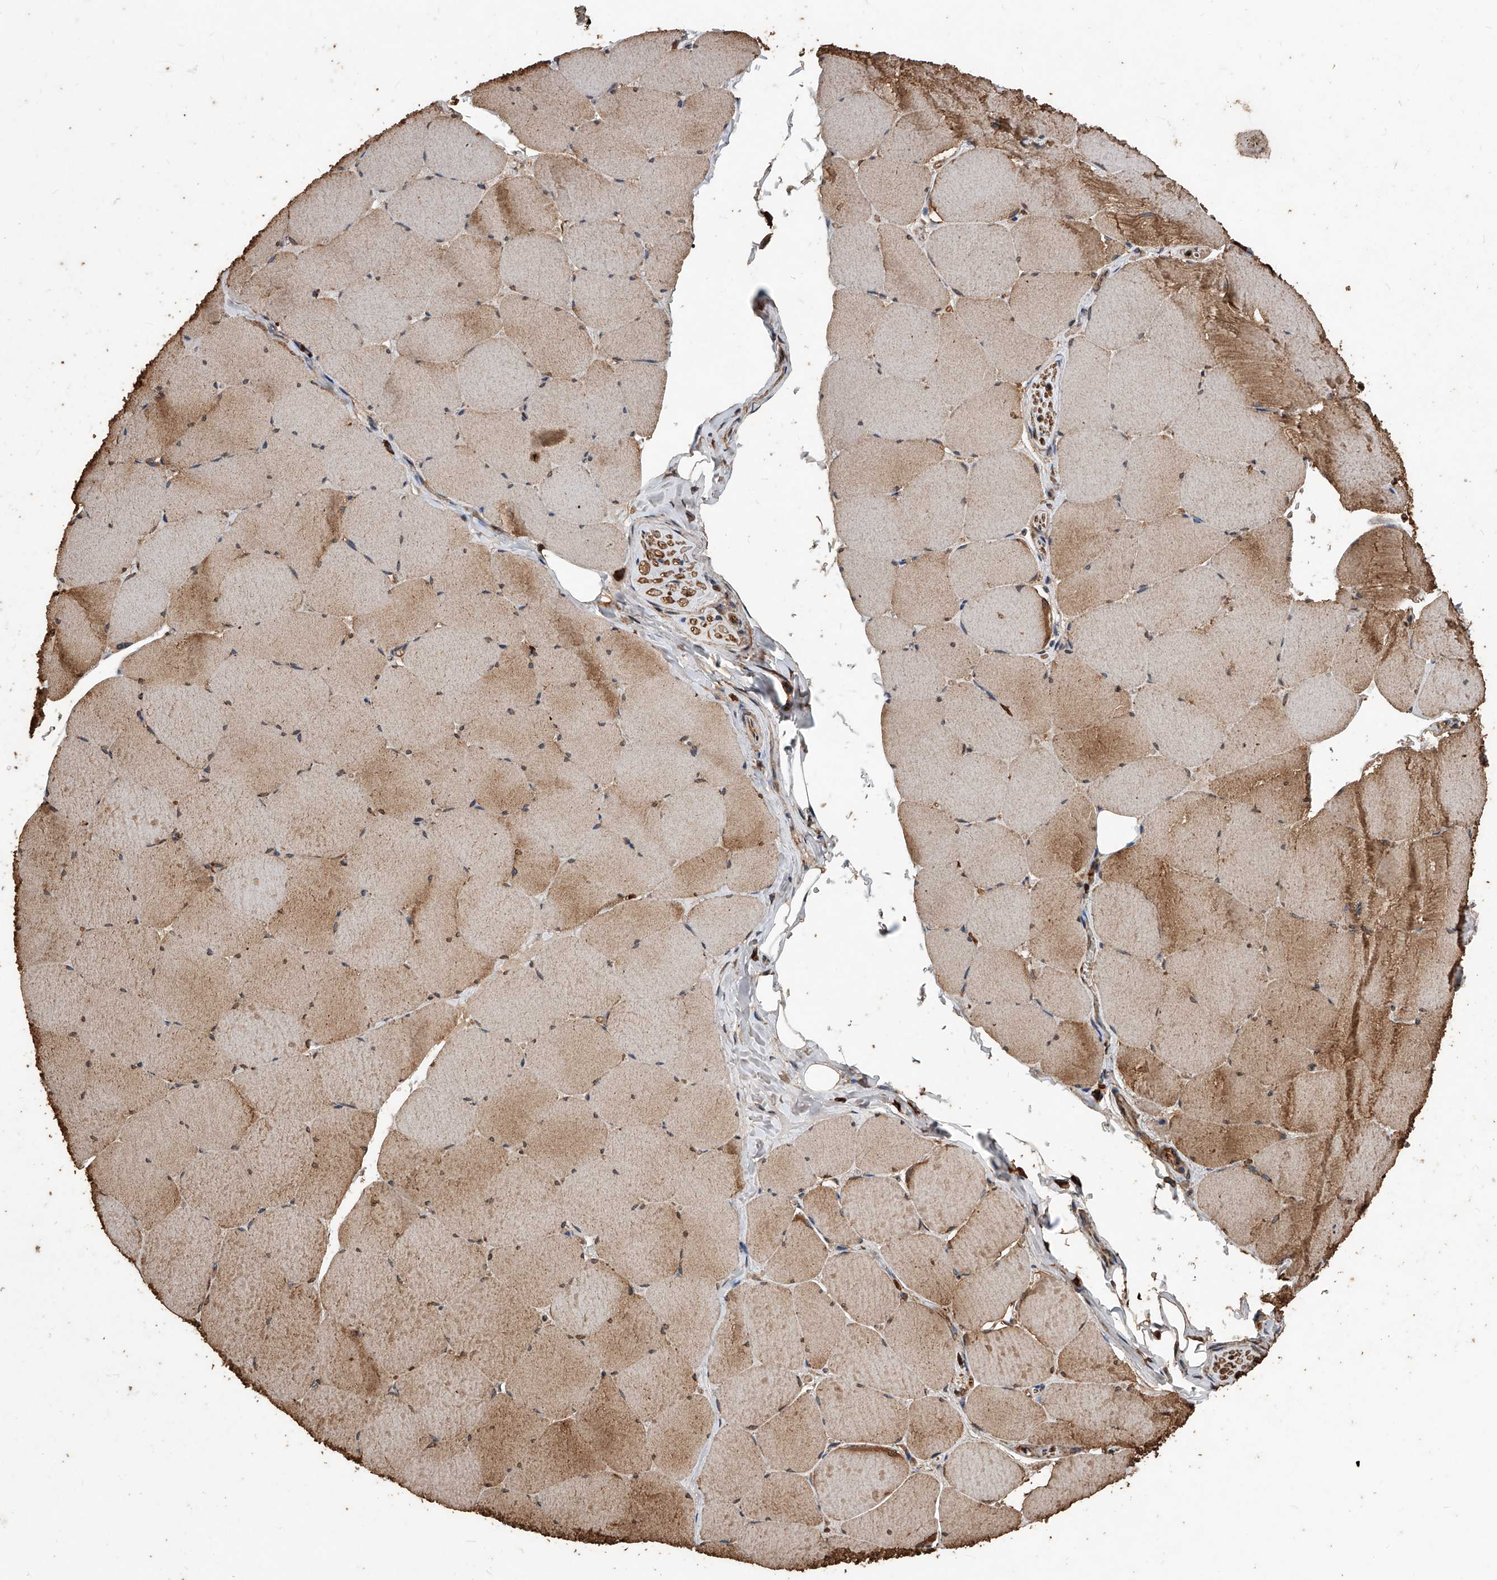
{"staining": {"intensity": "moderate", "quantity": "25%-75%", "location": "cytoplasmic/membranous"}, "tissue": "skeletal muscle", "cell_type": "Myocytes", "image_type": "normal", "snomed": [{"axis": "morphology", "description": "Normal tissue, NOS"}, {"axis": "topography", "description": "Skeletal muscle"}, {"axis": "topography", "description": "Head-Neck"}], "caption": "Immunohistochemical staining of unremarkable human skeletal muscle reveals medium levels of moderate cytoplasmic/membranous staining in about 25%-75% of myocytes.", "gene": "UCP2", "patient": {"sex": "male", "age": 66}}